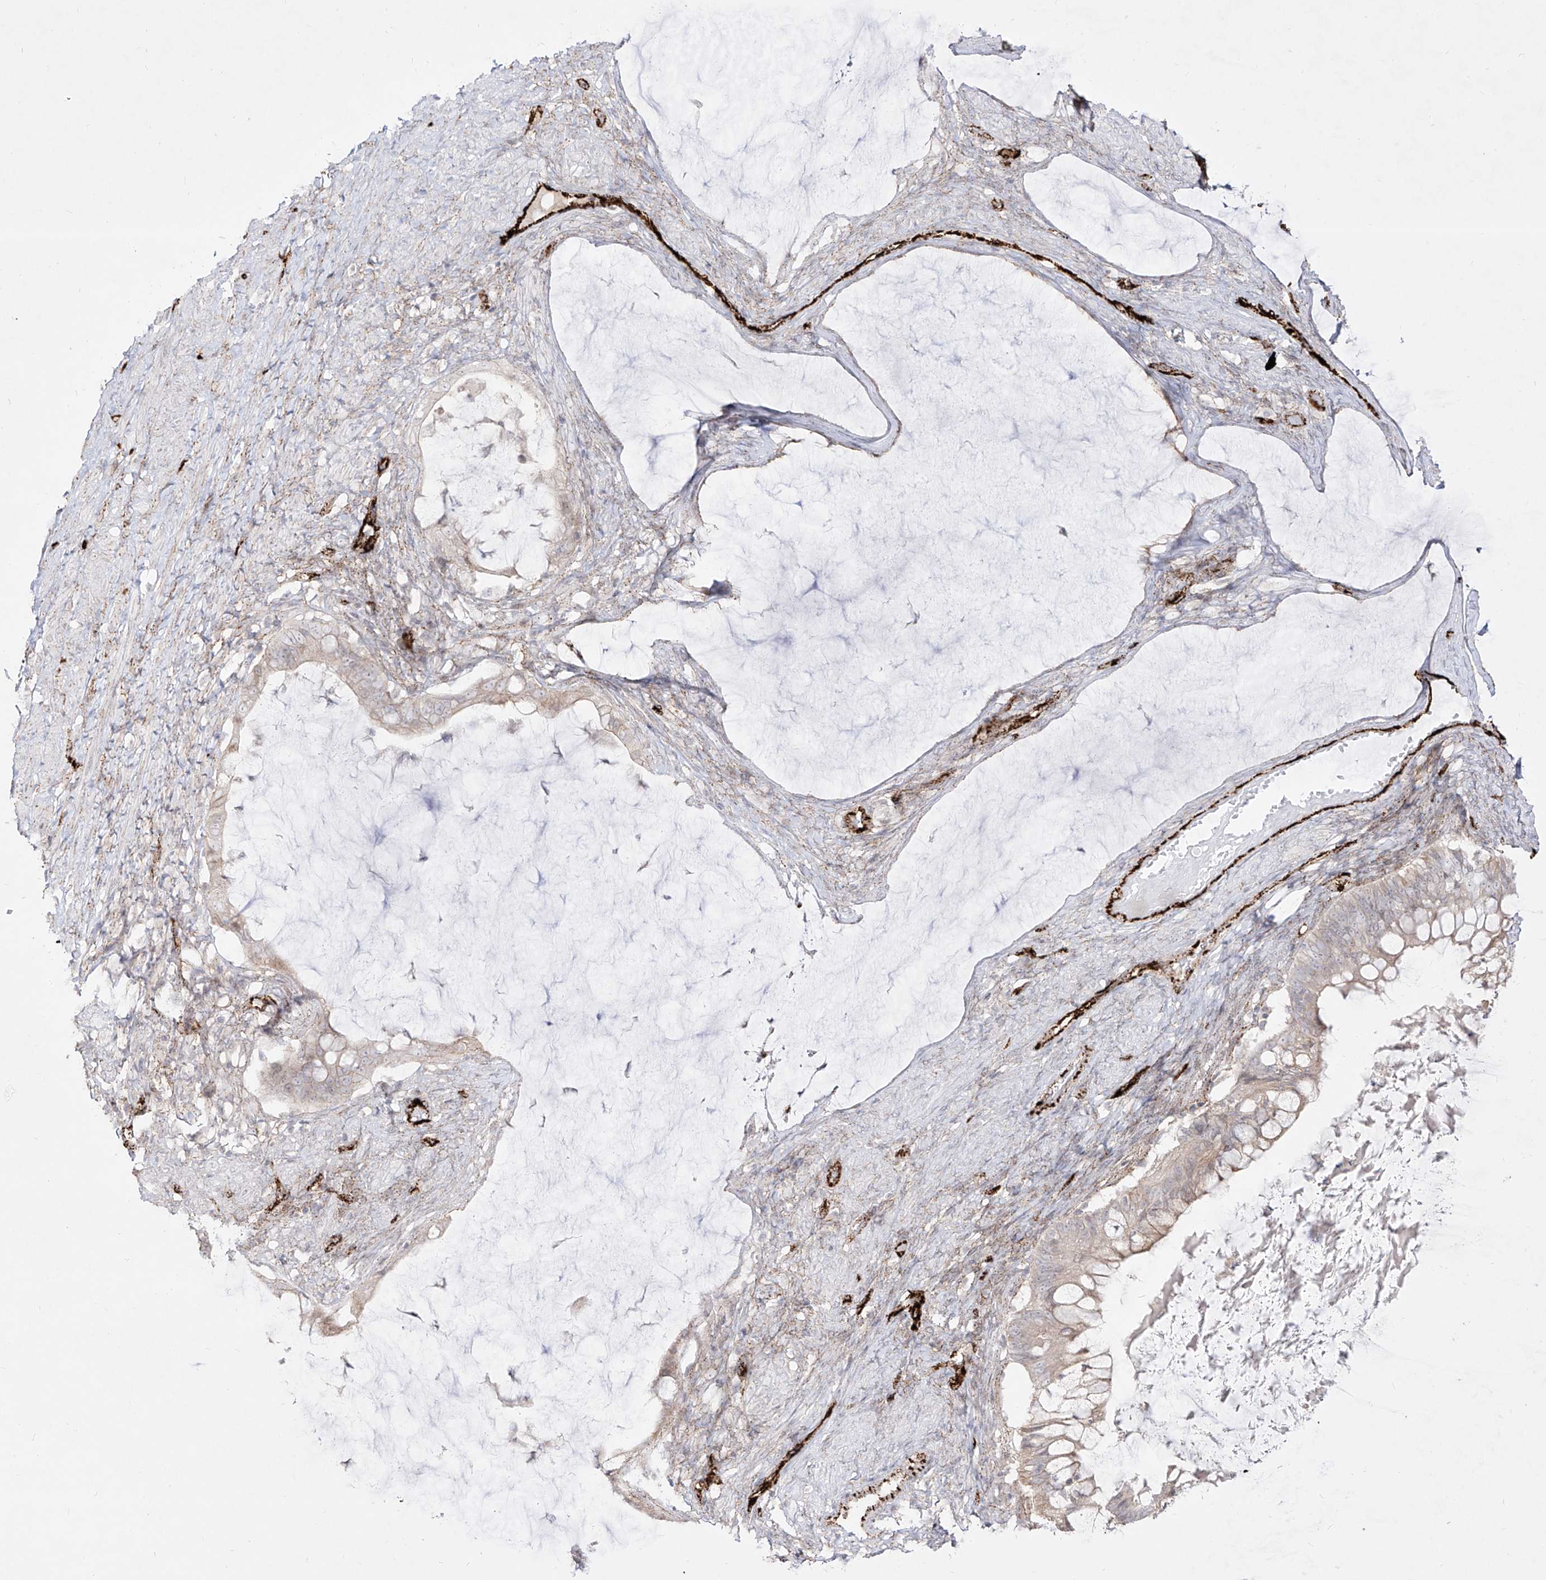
{"staining": {"intensity": "weak", "quantity": "<25%", "location": "cytoplasmic/membranous"}, "tissue": "ovarian cancer", "cell_type": "Tumor cells", "image_type": "cancer", "snomed": [{"axis": "morphology", "description": "Cystadenocarcinoma, mucinous, NOS"}, {"axis": "topography", "description": "Ovary"}], "caption": "This is an IHC histopathology image of mucinous cystadenocarcinoma (ovarian). There is no expression in tumor cells.", "gene": "ZGRF1", "patient": {"sex": "female", "age": 61}}